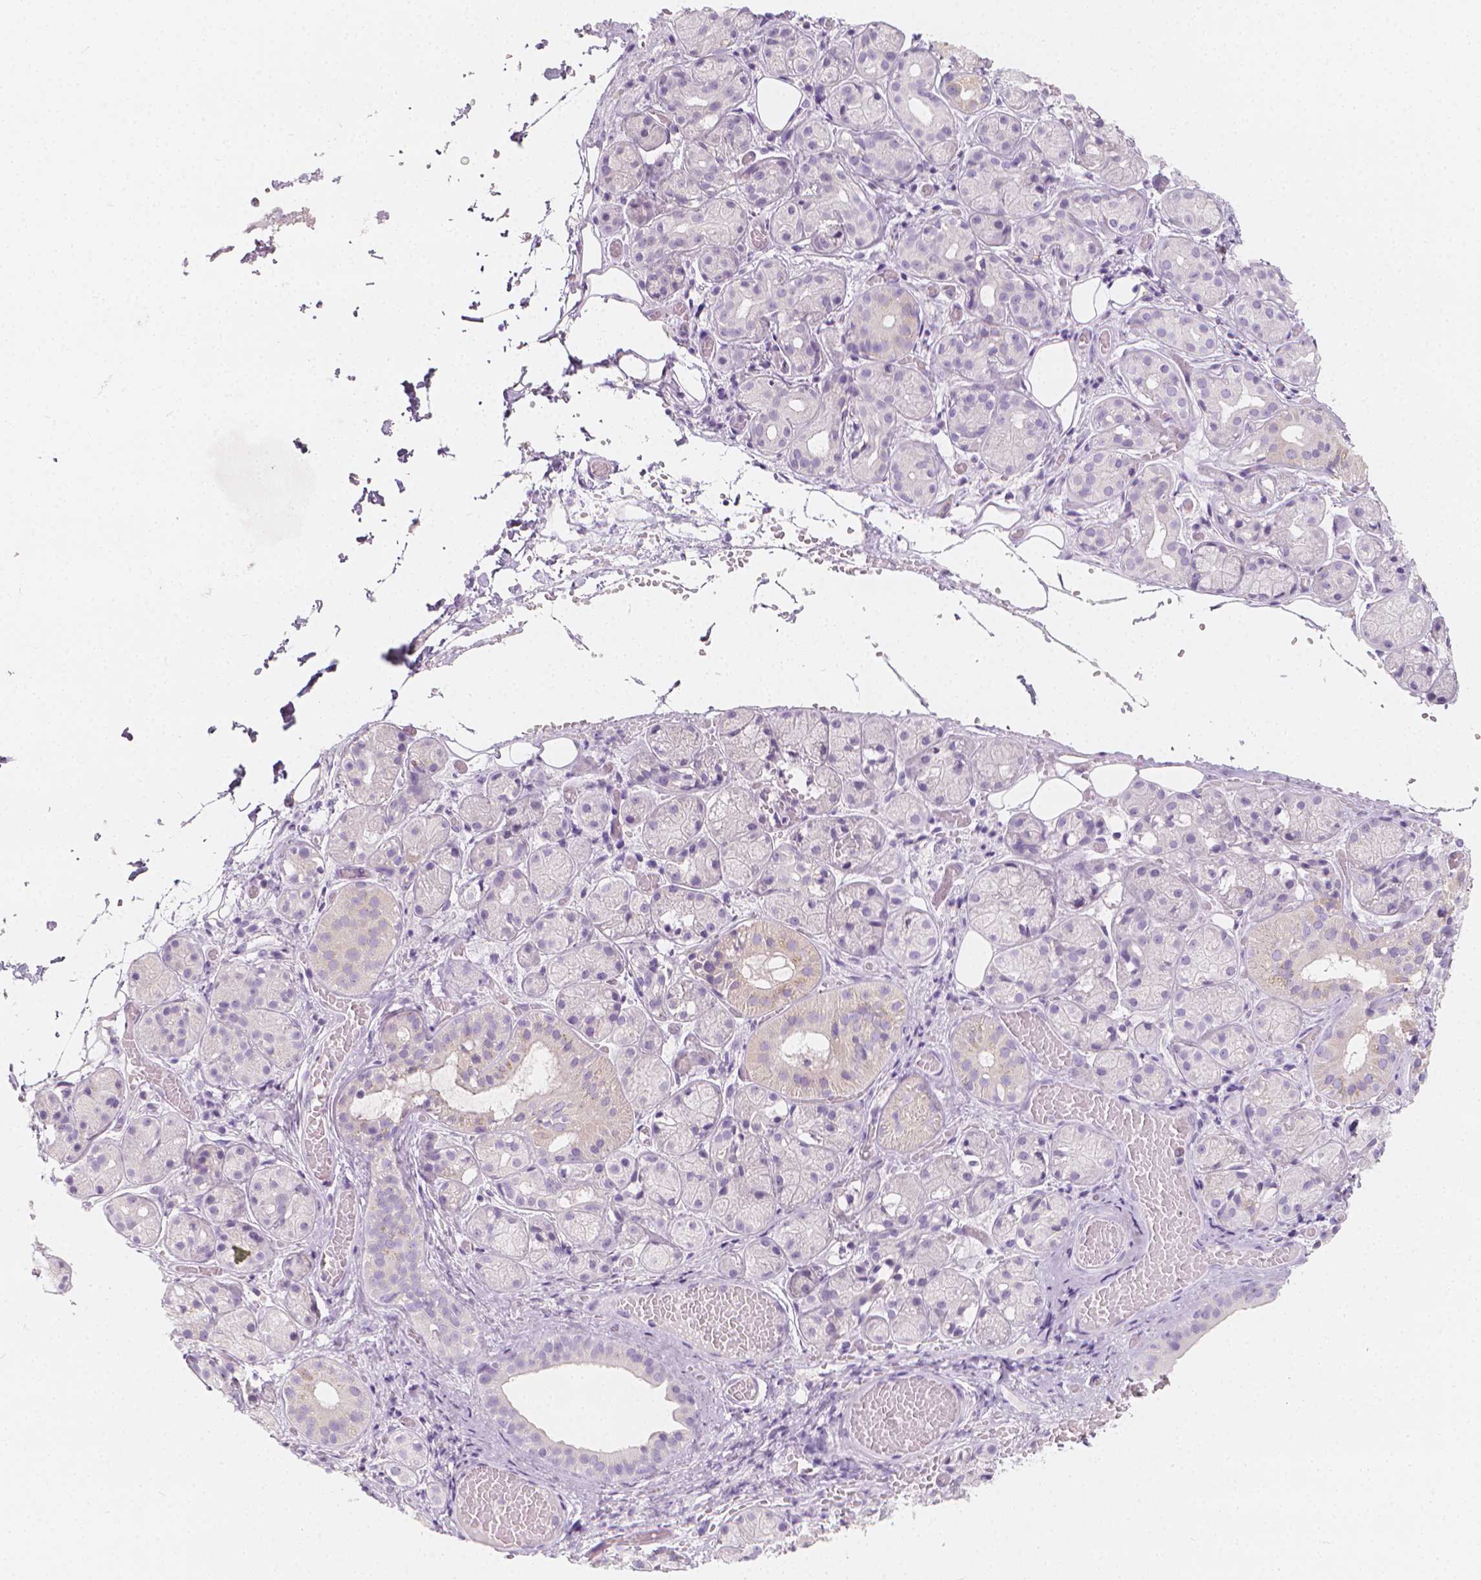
{"staining": {"intensity": "weak", "quantity": "<25%", "location": "cytoplasmic/membranous"}, "tissue": "salivary gland", "cell_type": "Glandular cells", "image_type": "normal", "snomed": [{"axis": "morphology", "description": "Normal tissue, NOS"}, {"axis": "topography", "description": "Salivary gland"}, {"axis": "topography", "description": "Peripheral nerve tissue"}], "caption": "Image shows no significant protein staining in glandular cells of normal salivary gland. (DAB (3,3'-diaminobenzidine) immunohistochemistry visualized using brightfield microscopy, high magnification).", "gene": "RBFOX1", "patient": {"sex": "male", "age": 71}}